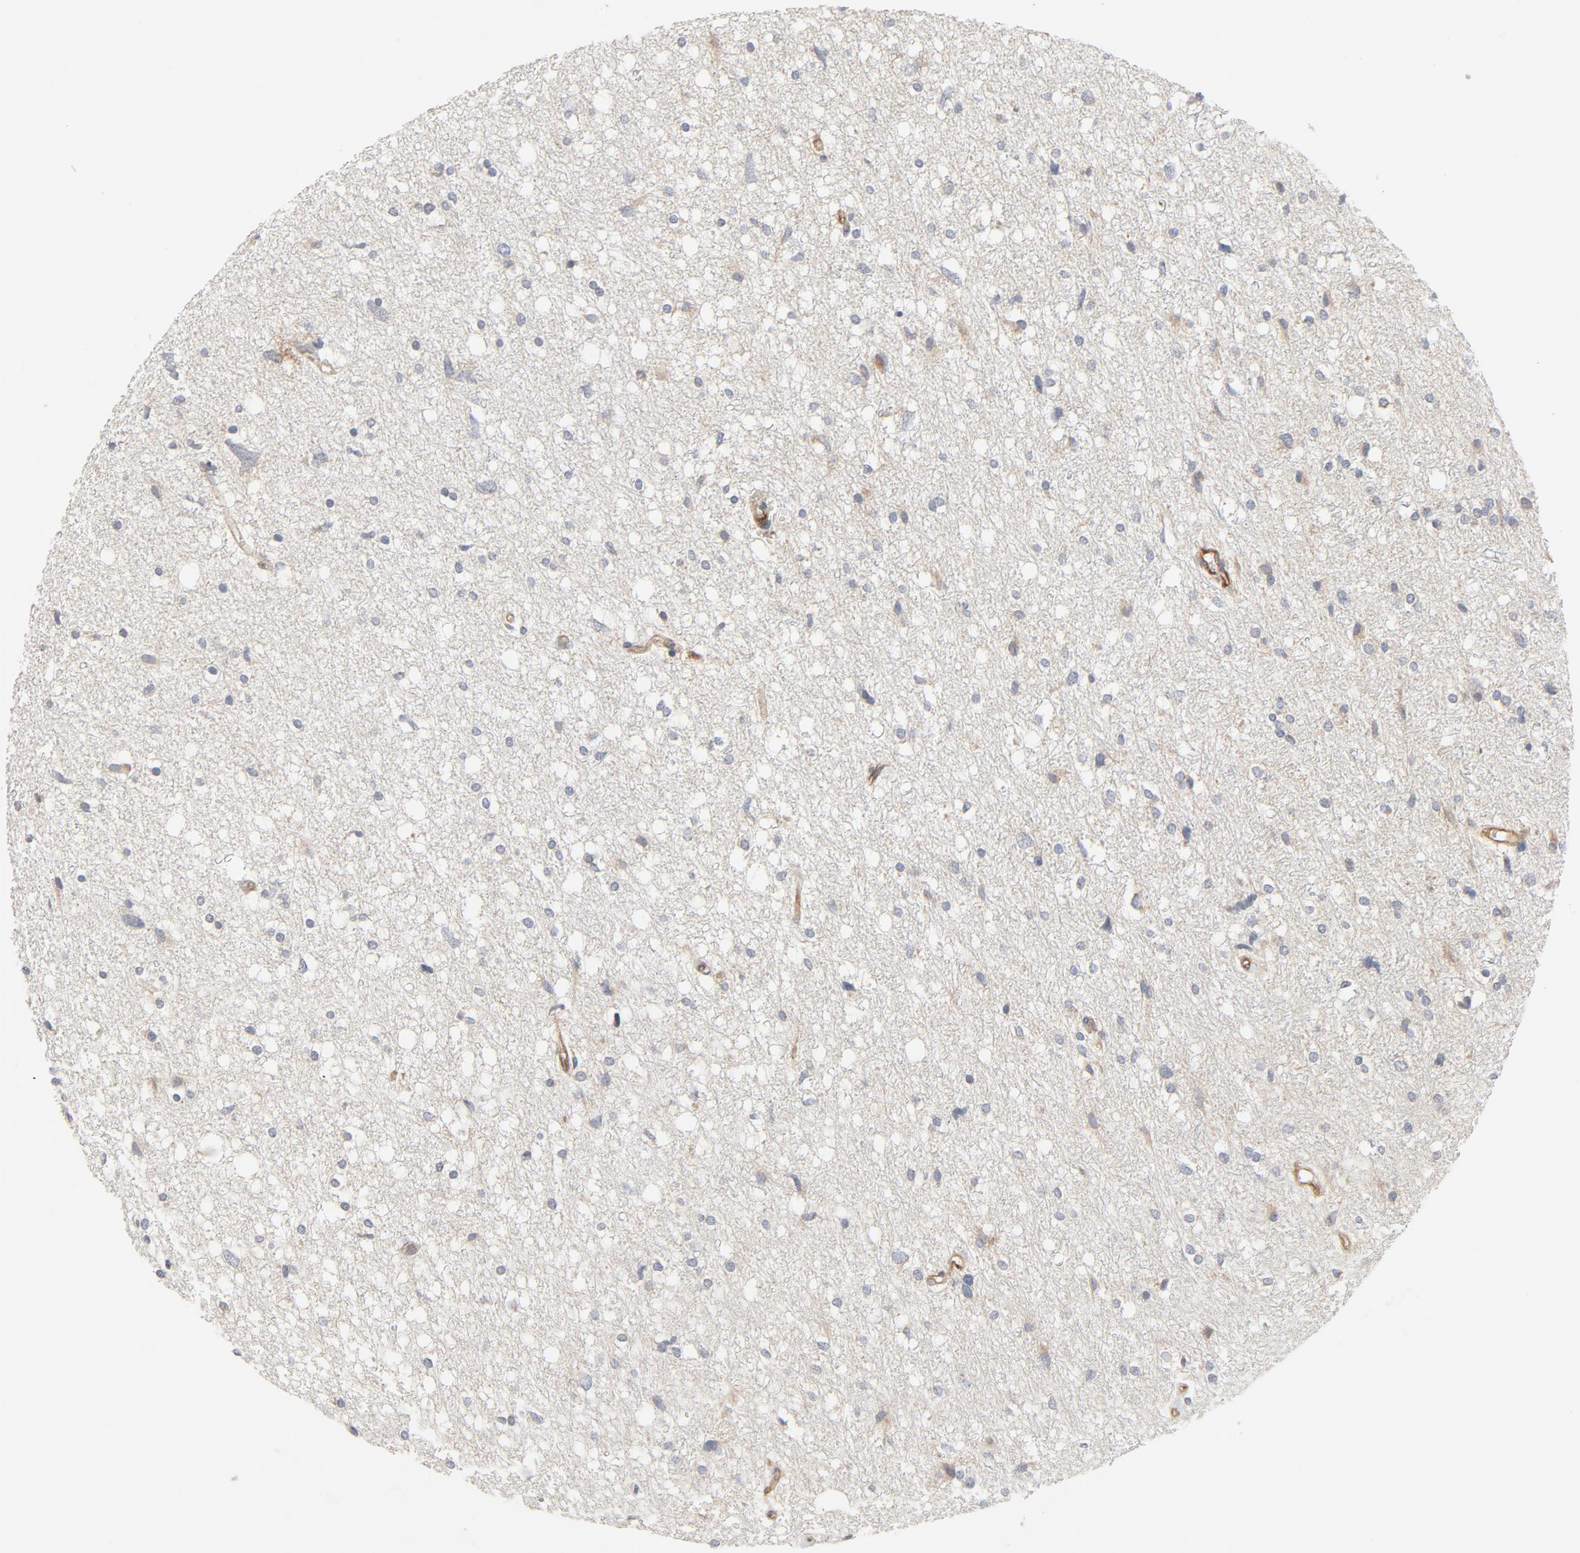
{"staining": {"intensity": "moderate", "quantity": "<25%", "location": "cytoplasmic/membranous"}, "tissue": "glioma", "cell_type": "Tumor cells", "image_type": "cancer", "snomed": [{"axis": "morphology", "description": "Glioma, malignant, High grade"}, {"axis": "topography", "description": "Brain"}], "caption": "The image demonstrates a brown stain indicating the presence of a protein in the cytoplasmic/membranous of tumor cells in malignant high-grade glioma.", "gene": "TRIOBP", "patient": {"sex": "female", "age": 59}}